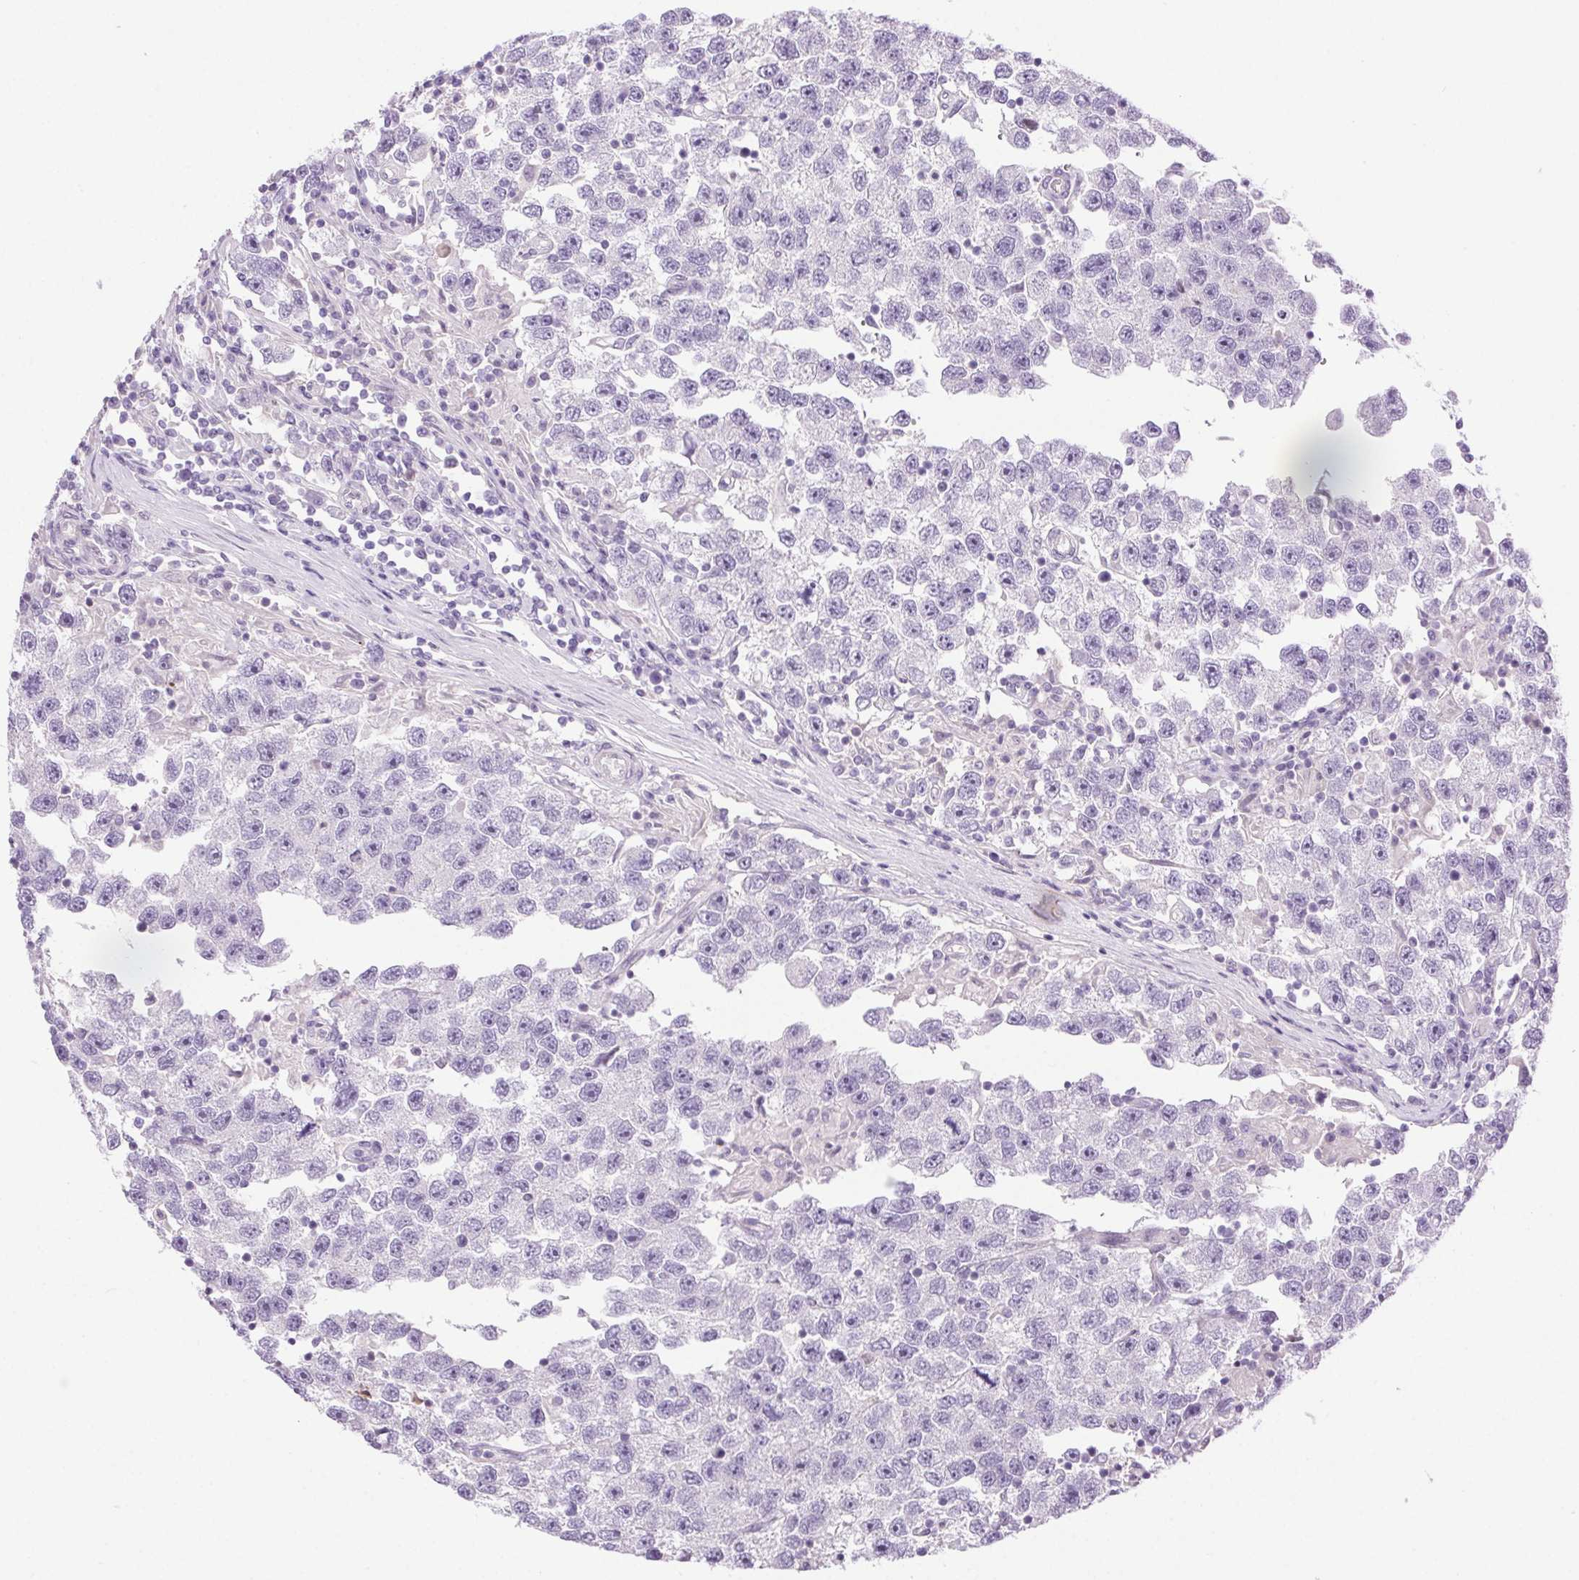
{"staining": {"intensity": "negative", "quantity": "none", "location": "none"}, "tissue": "testis cancer", "cell_type": "Tumor cells", "image_type": "cancer", "snomed": [{"axis": "morphology", "description": "Seminoma, NOS"}, {"axis": "topography", "description": "Testis"}], "caption": "A high-resolution image shows immunohistochemistry staining of testis seminoma, which displays no significant staining in tumor cells. (DAB (3,3'-diaminobenzidine) immunohistochemistry (IHC) visualized using brightfield microscopy, high magnification).", "gene": "SYT11", "patient": {"sex": "male", "age": 26}}